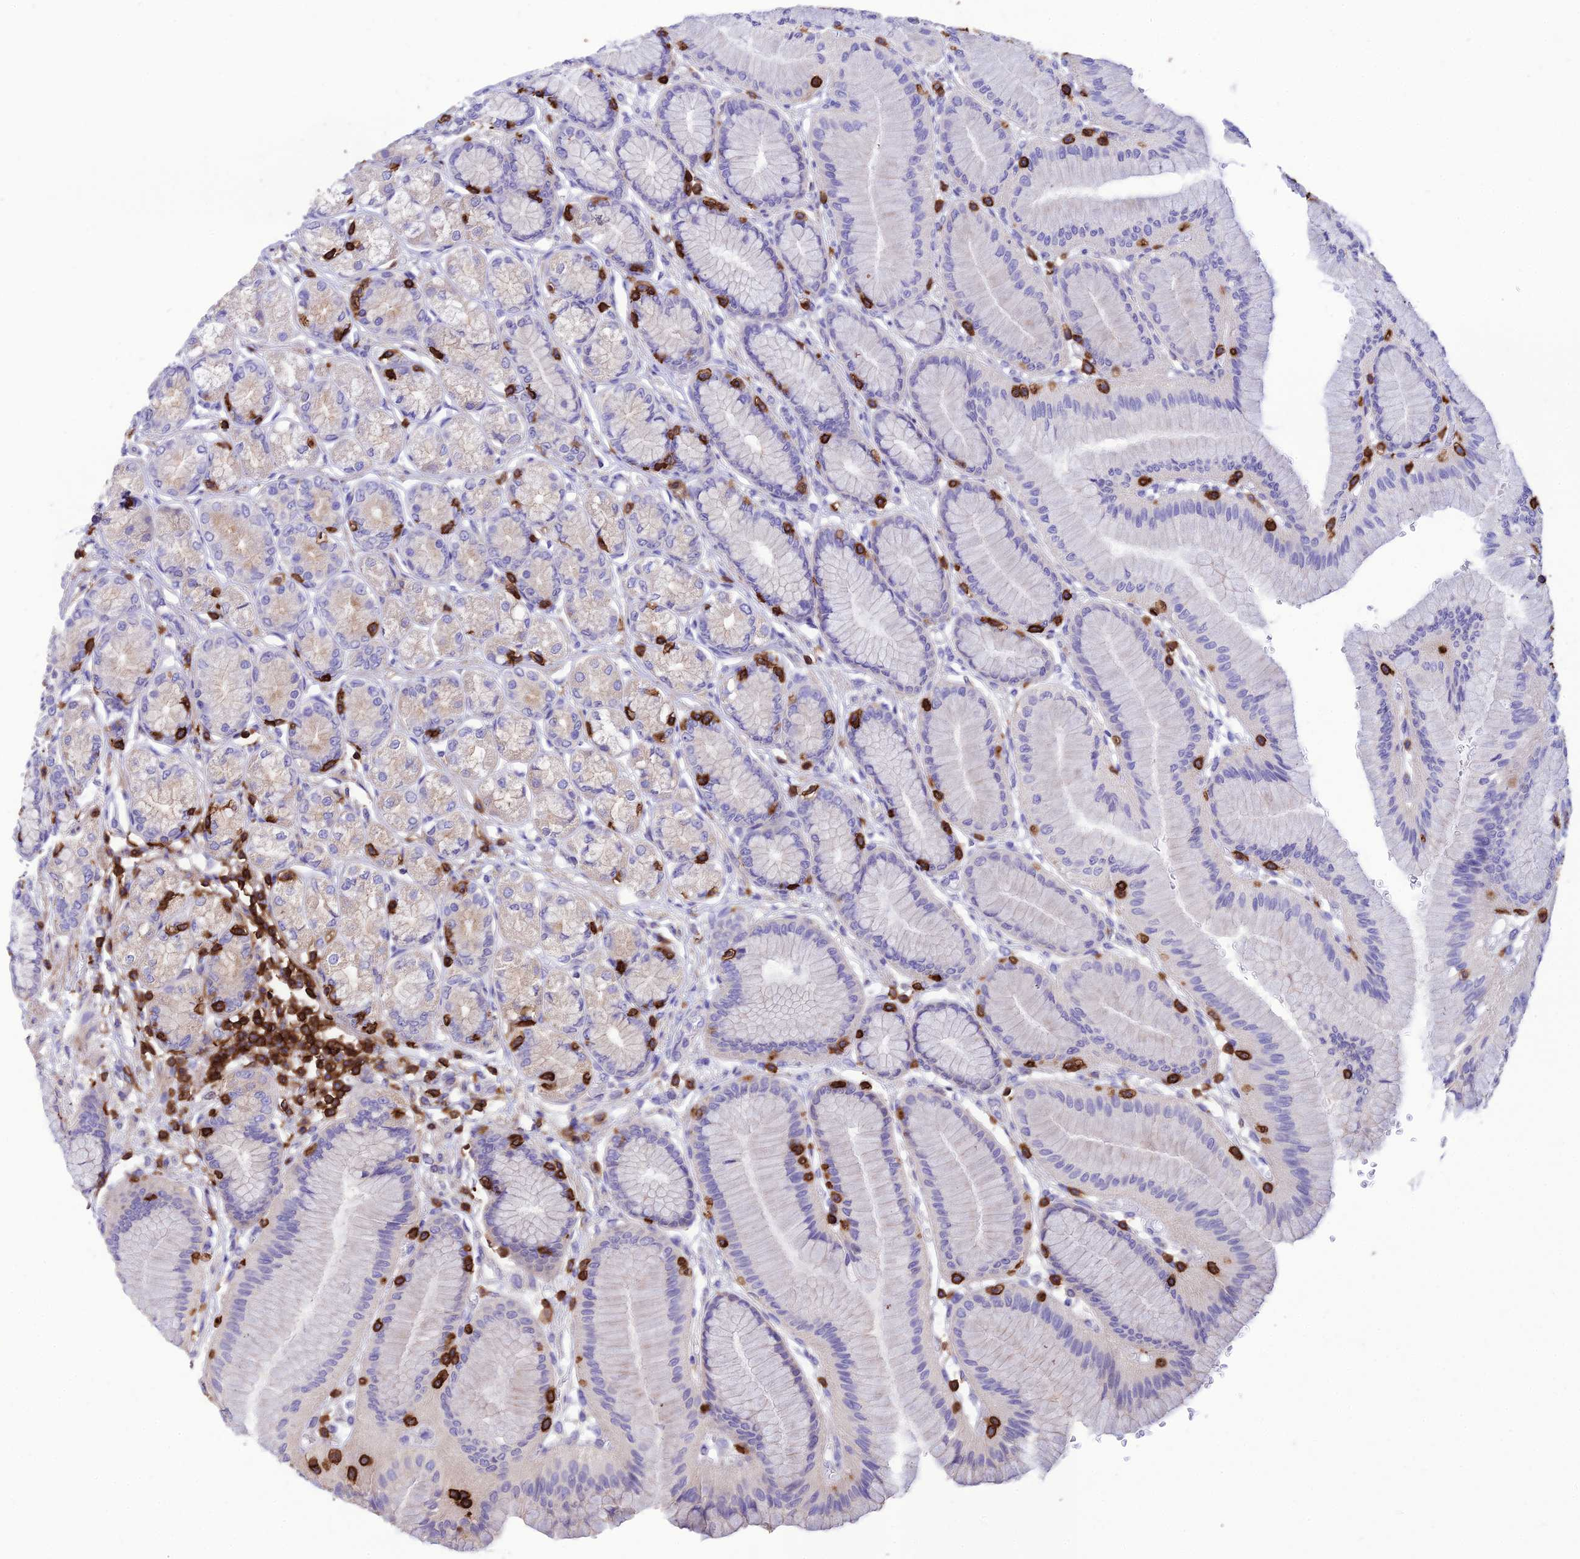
{"staining": {"intensity": "weak", "quantity": "<25%", "location": "cytoplasmic/membranous"}, "tissue": "stomach", "cell_type": "Glandular cells", "image_type": "normal", "snomed": [{"axis": "morphology", "description": "Normal tissue, NOS"}, {"axis": "morphology", "description": "Adenocarcinoma, NOS"}, {"axis": "morphology", "description": "Adenocarcinoma, High grade"}, {"axis": "topography", "description": "Stomach, upper"}, {"axis": "topography", "description": "Stomach"}], "caption": "There is no significant positivity in glandular cells of stomach. (DAB immunohistochemistry, high magnification).", "gene": "PTPRCAP", "patient": {"sex": "female", "age": 65}}